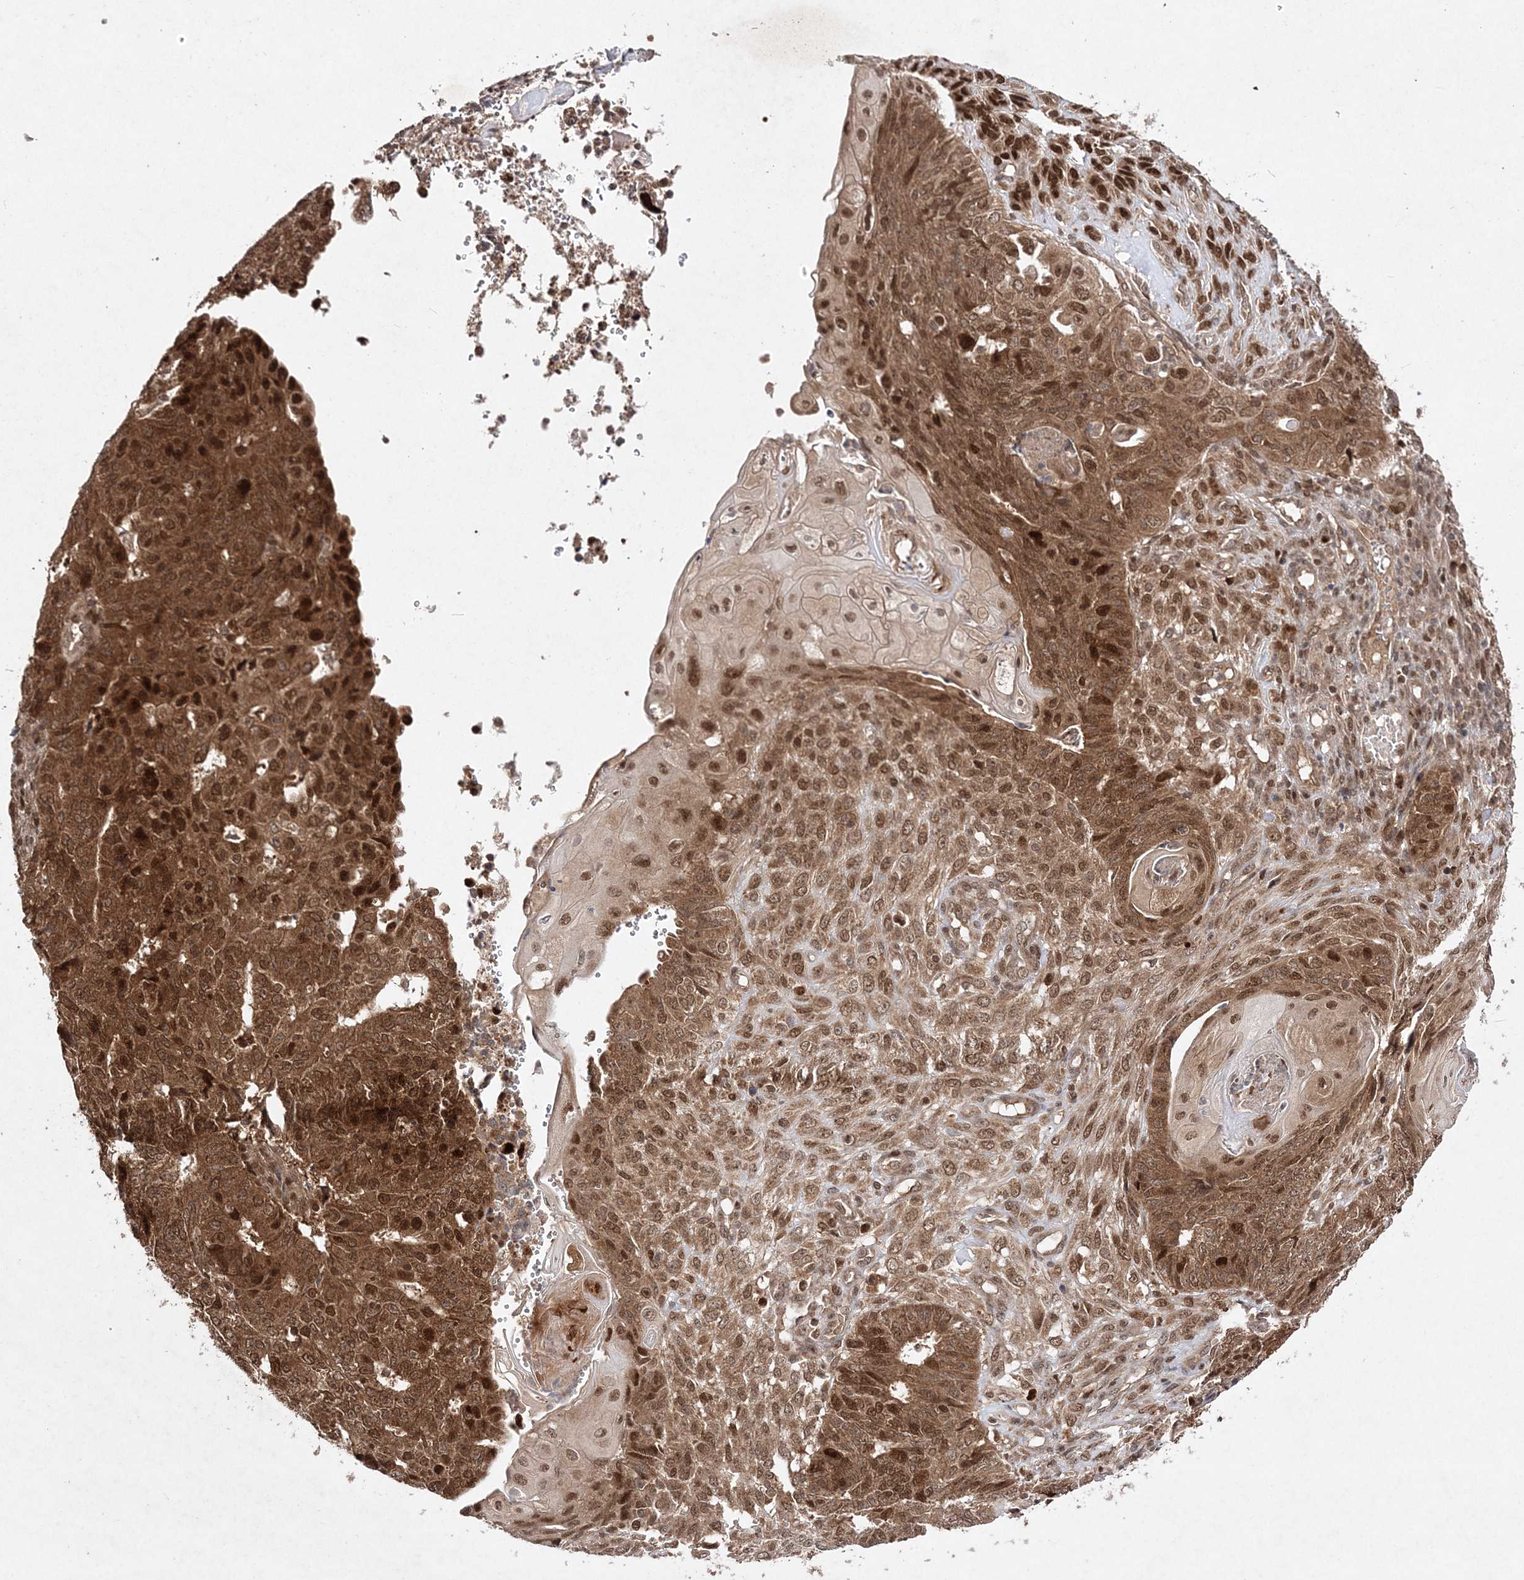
{"staining": {"intensity": "strong", "quantity": ">75%", "location": "cytoplasmic/membranous,nuclear"}, "tissue": "endometrial cancer", "cell_type": "Tumor cells", "image_type": "cancer", "snomed": [{"axis": "morphology", "description": "Adenocarcinoma, NOS"}, {"axis": "topography", "description": "Endometrium"}], "caption": "Endometrial cancer (adenocarcinoma) stained with a protein marker demonstrates strong staining in tumor cells.", "gene": "NIF3L1", "patient": {"sex": "female", "age": 32}}